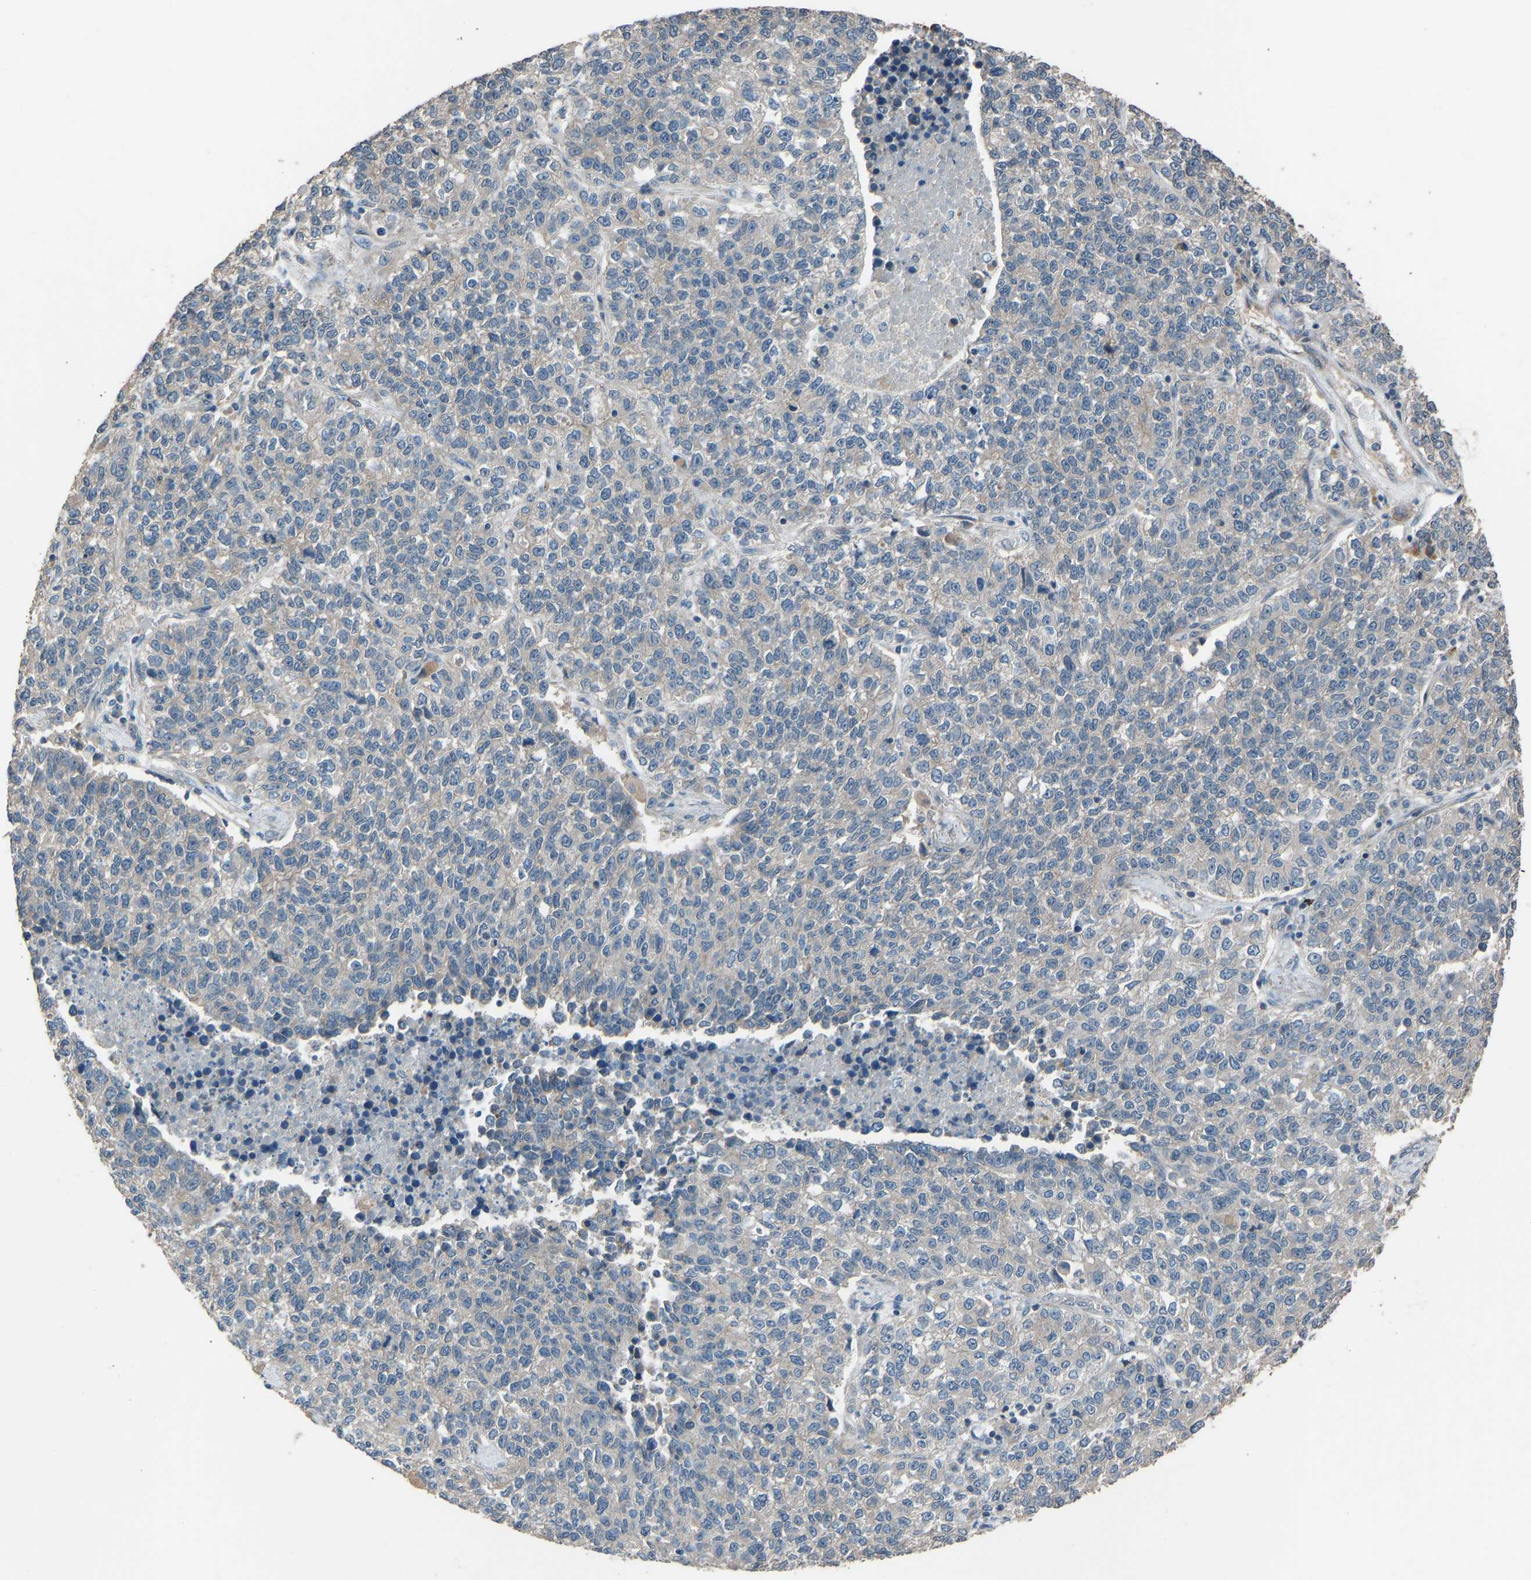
{"staining": {"intensity": "negative", "quantity": "none", "location": "none"}, "tissue": "lung cancer", "cell_type": "Tumor cells", "image_type": "cancer", "snomed": [{"axis": "morphology", "description": "Adenocarcinoma, NOS"}, {"axis": "topography", "description": "Lung"}], "caption": "There is no significant staining in tumor cells of lung adenocarcinoma.", "gene": "SLC43A1", "patient": {"sex": "male", "age": 49}}